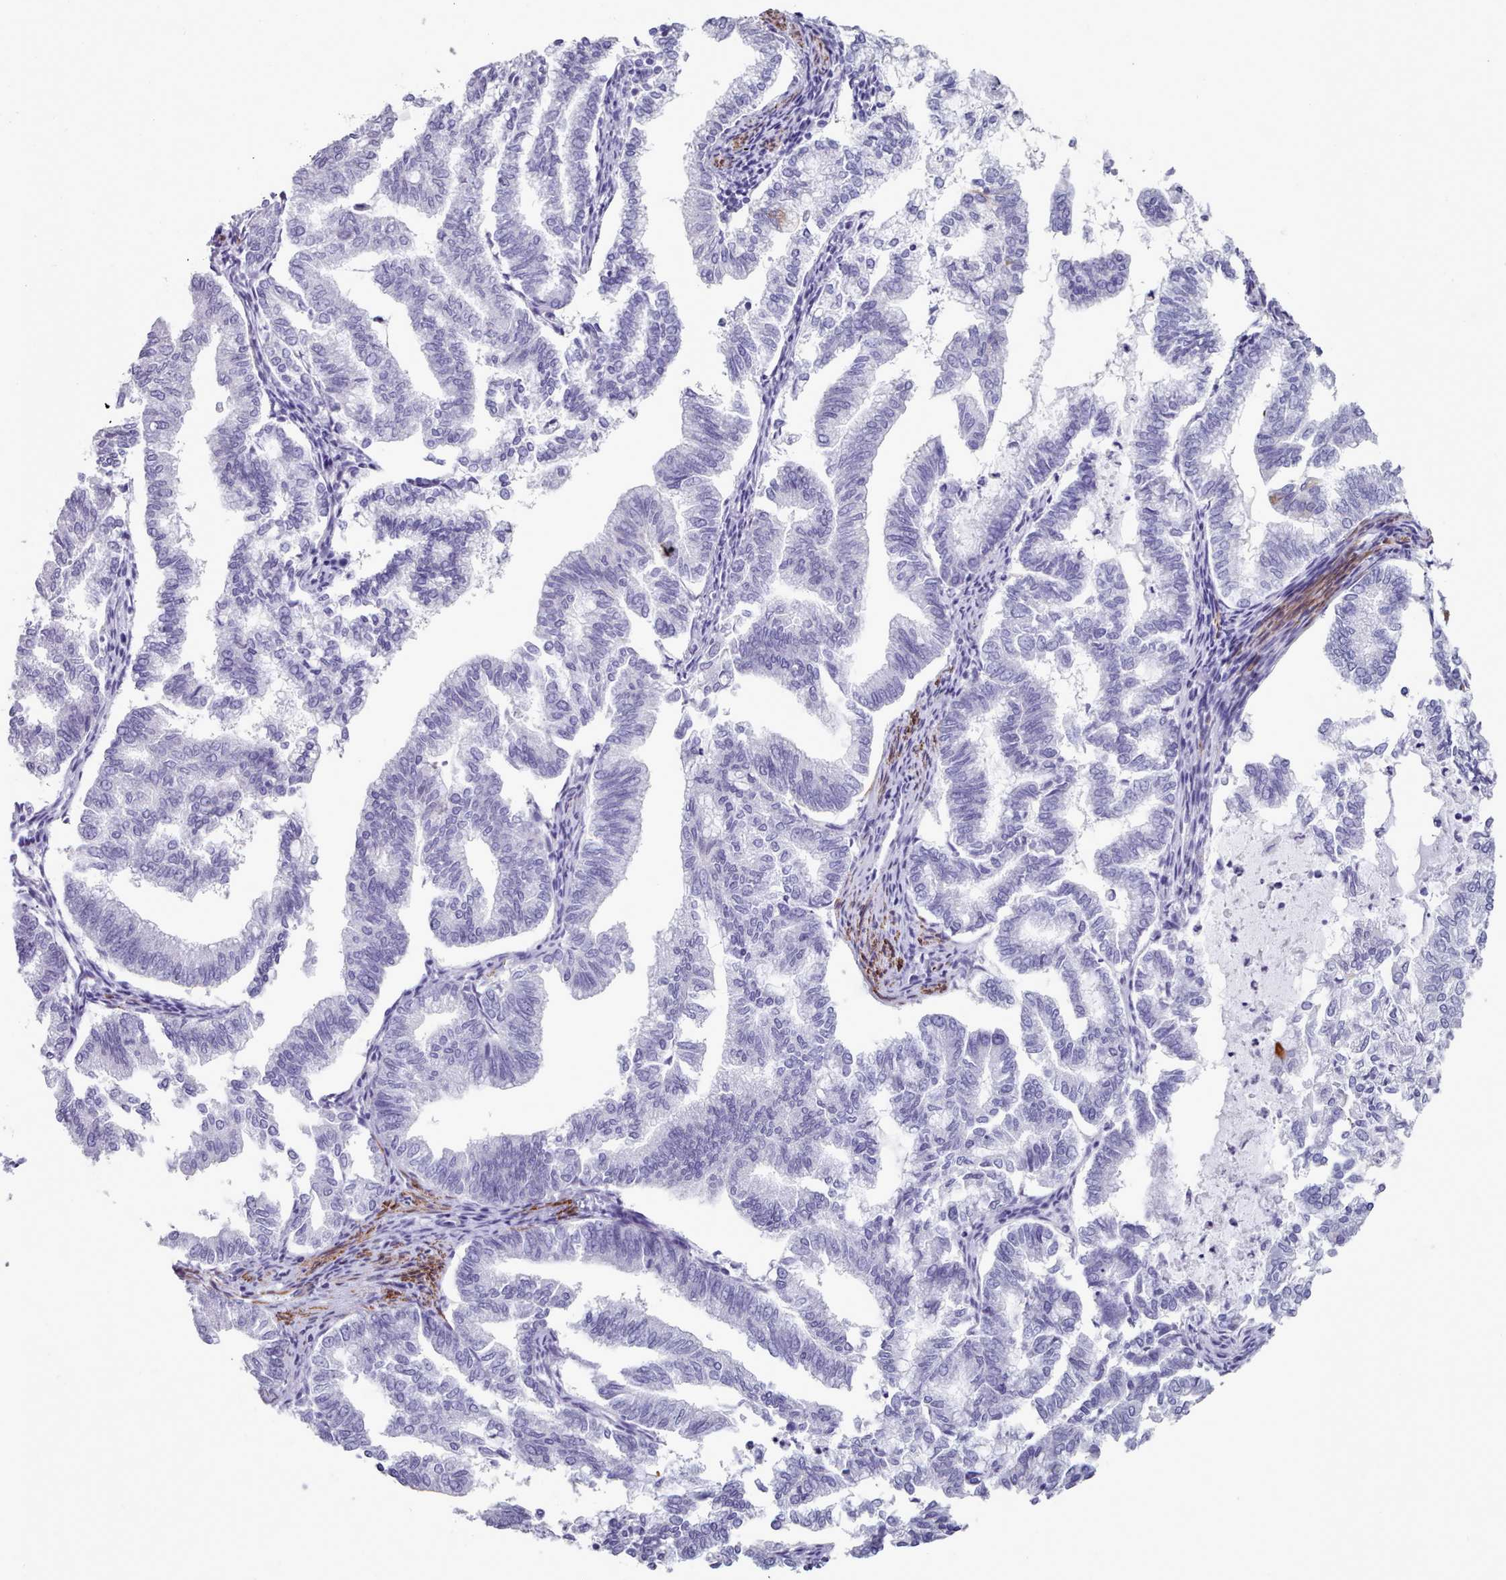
{"staining": {"intensity": "negative", "quantity": "none", "location": "none"}, "tissue": "endometrial cancer", "cell_type": "Tumor cells", "image_type": "cancer", "snomed": [{"axis": "morphology", "description": "Adenocarcinoma, NOS"}, {"axis": "topography", "description": "Endometrium"}], "caption": "Tumor cells are negative for brown protein staining in adenocarcinoma (endometrial).", "gene": "FPGS", "patient": {"sex": "female", "age": 79}}